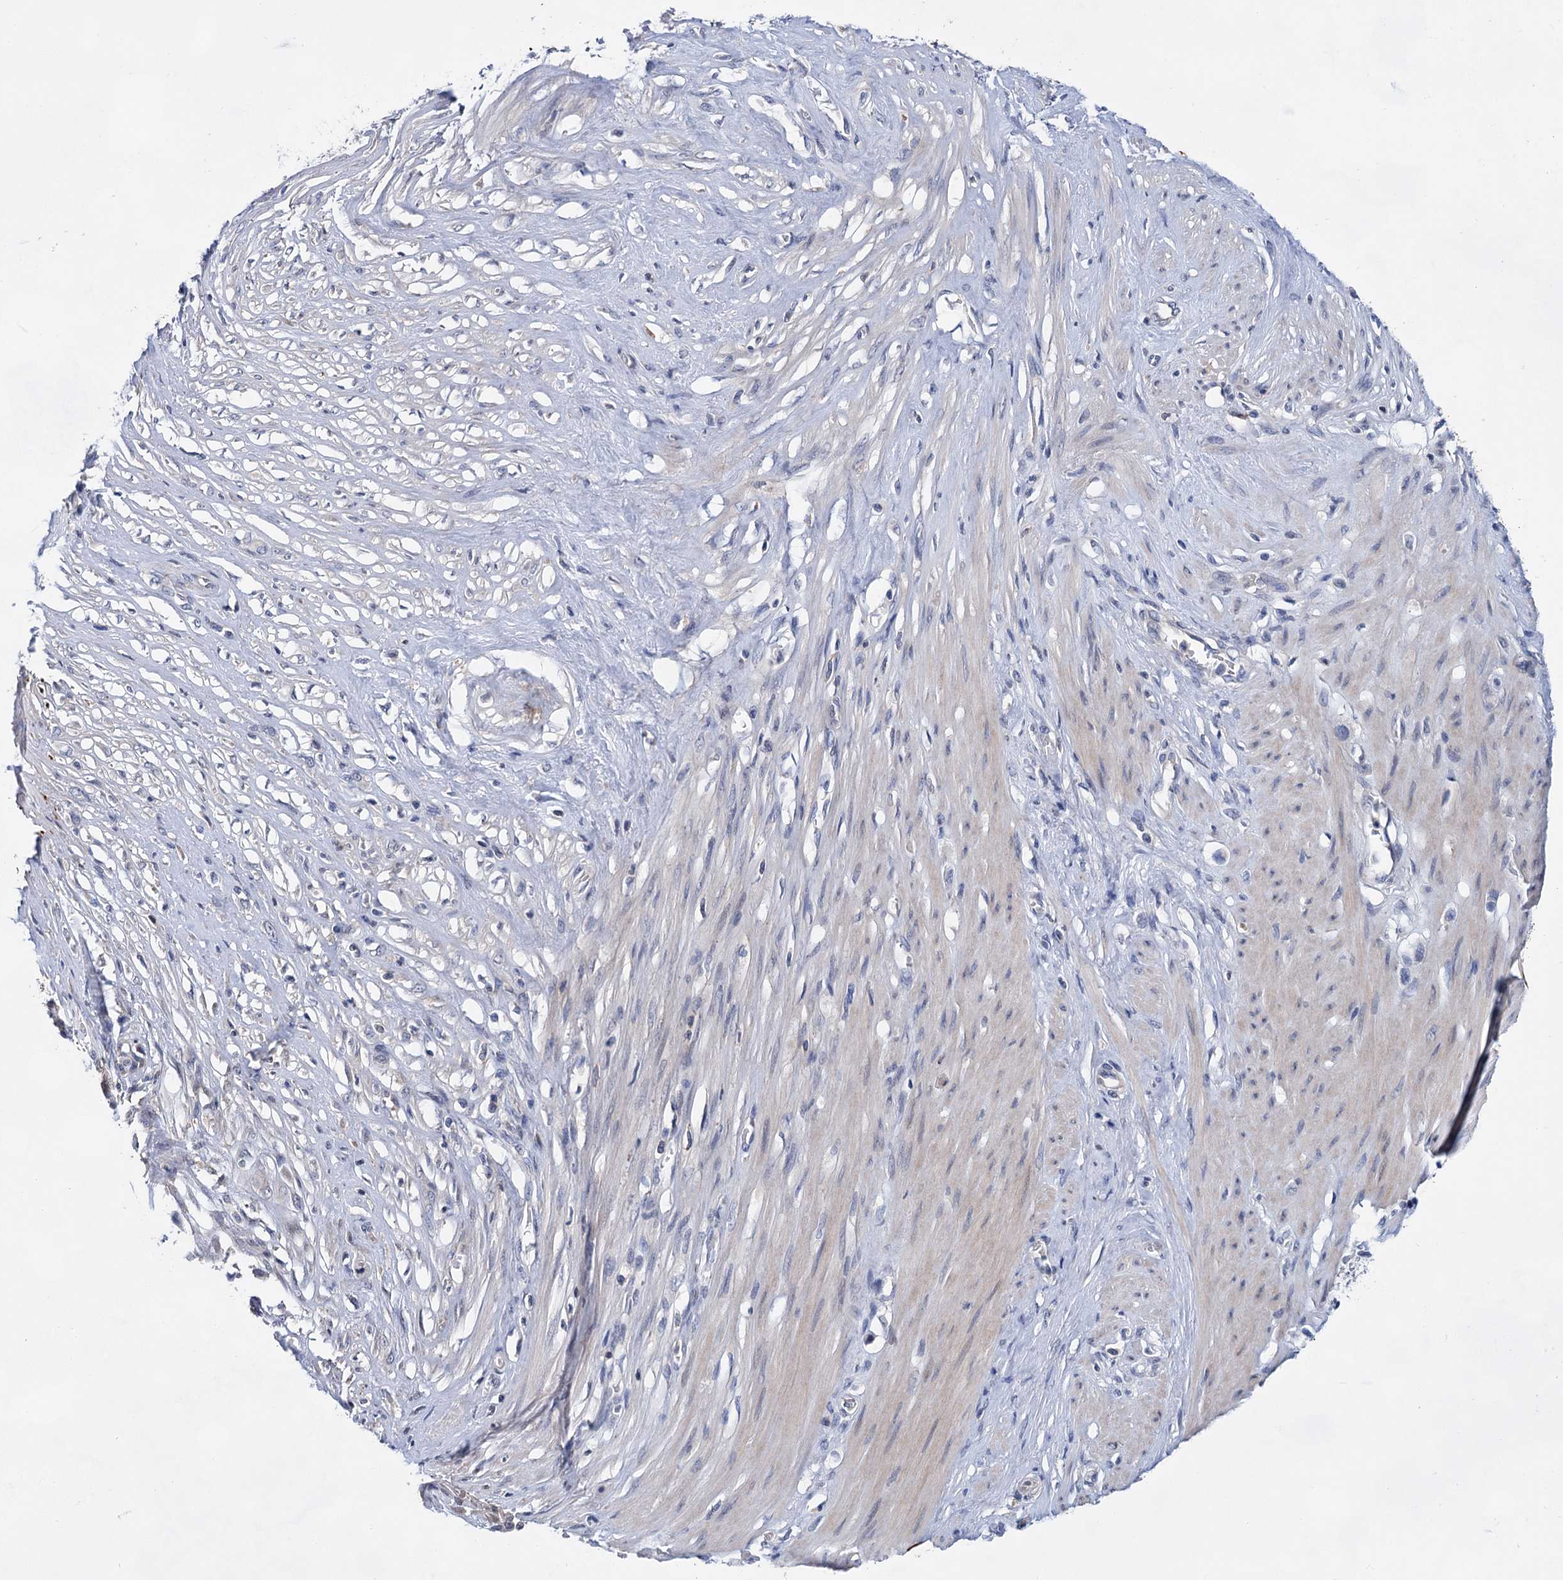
{"staining": {"intensity": "negative", "quantity": "none", "location": "none"}, "tissue": "stomach cancer", "cell_type": "Tumor cells", "image_type": "cancer", "snomed": [{"axis": "morphology", "description": "Adenocarcinoma, NOS"}, {"axis": "morphology", "description": "Adenocarcinoma, High grade"}, {"axis": "topography", "description": "Stomach, upper"}, {"axis": "topography", "description": "Stomach, lower"}], "caption": "Stomach cancer (adenocarcinoma (high-grade)) stained for a protein using immunohistochemistry shows no expression tumor cells.", "gene": "MORN3", "patient": {"sex": "female", "age": 65}}